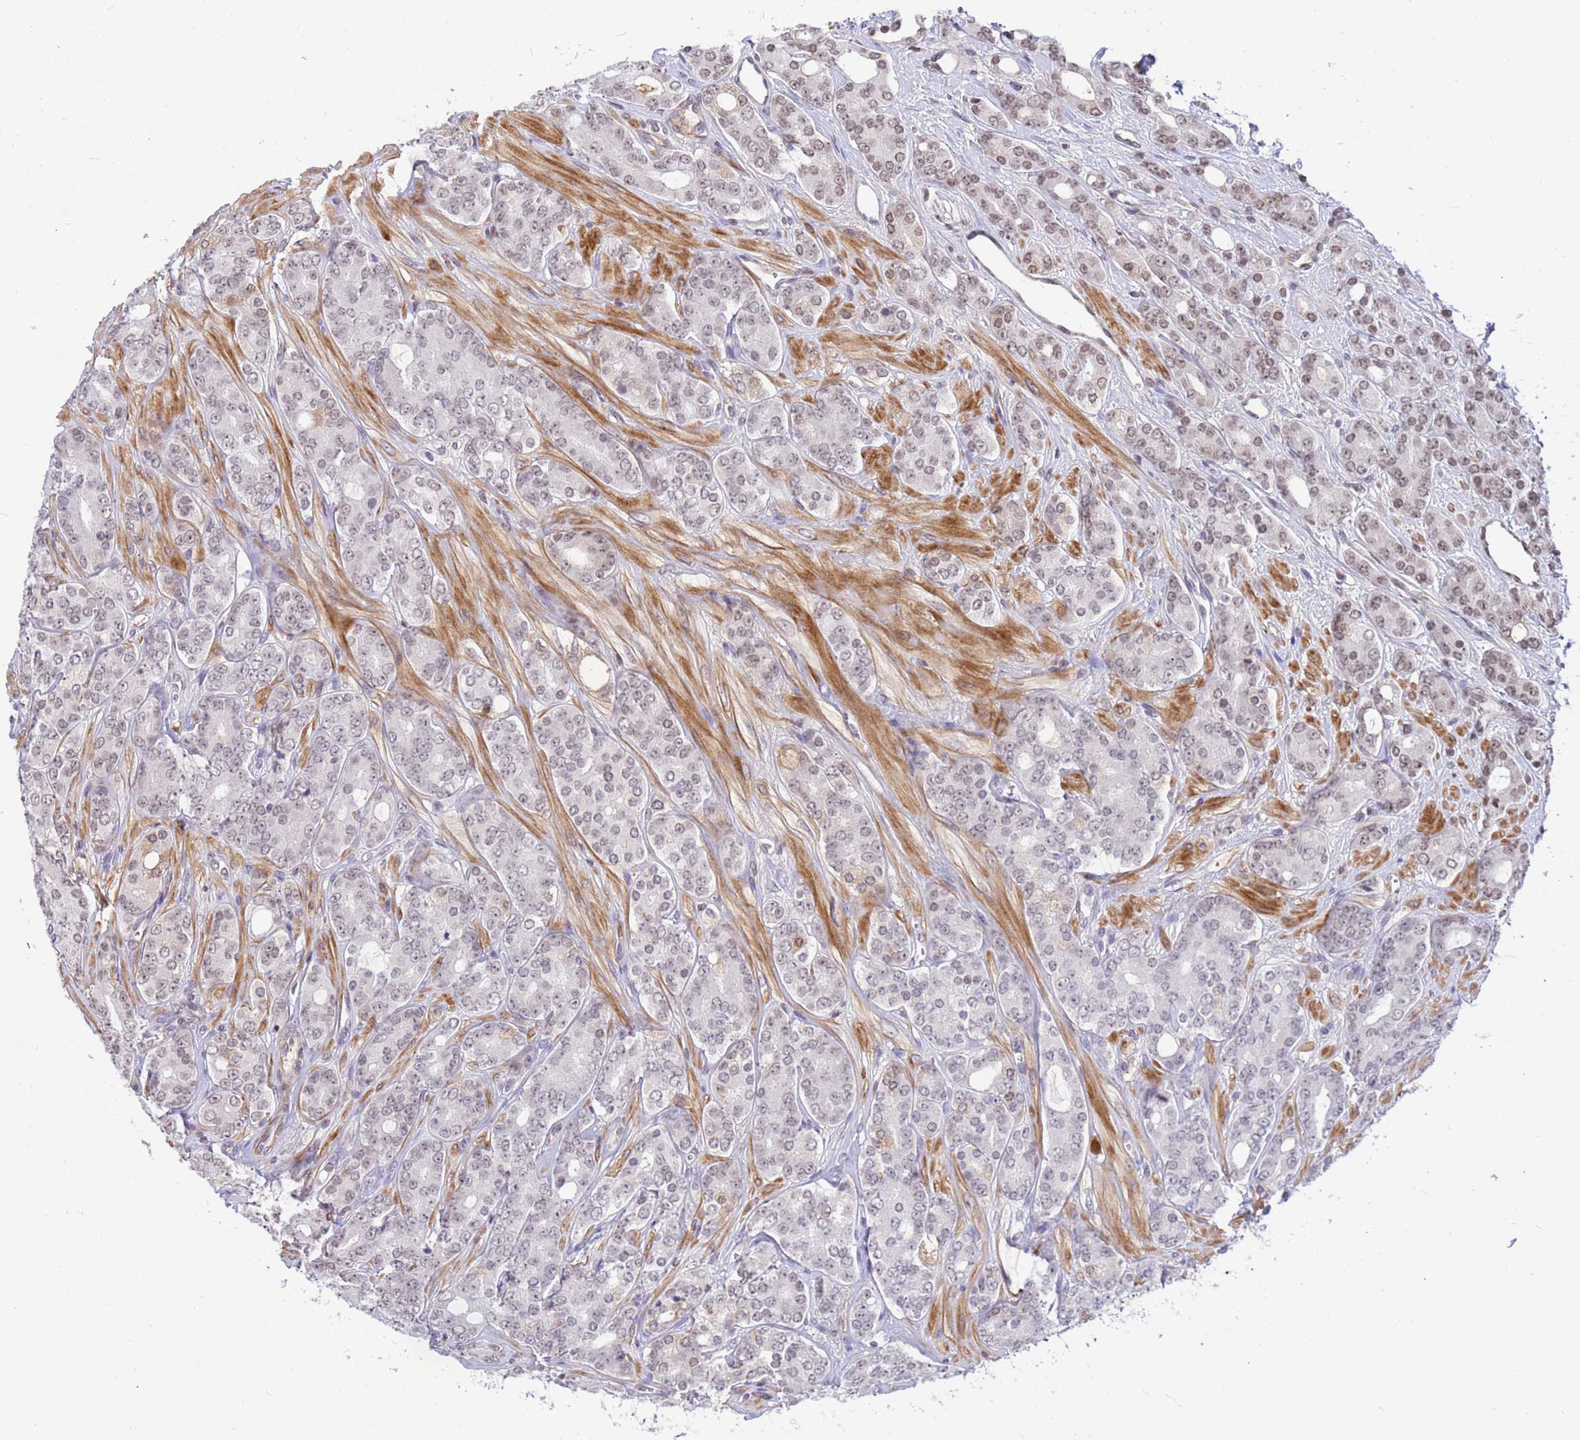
{"staining": {"intensity": "weak", "quantity": "25%-75%", "location": "nuclear"}, "tissue": "prostate cancer", "cell_type": "Tumor cells", "image_type": "cancer", "snomed": [{"axis": "morphology", "description": "Adenocarcinoma, High grade"}, {"axis": "topography", "description": "Prostate"}], "caption": "Prostate cancer (high-grade adenocarcinoma) was stained to show a protein in brown. There is low levels of weak nuclear expression in about 25%-75% of tumor cells. (brown staining indicates protein expression, while blue staining denotes nuclei).", "gene": "ORM1", "patient": {"sex": "male", "age": 62}}